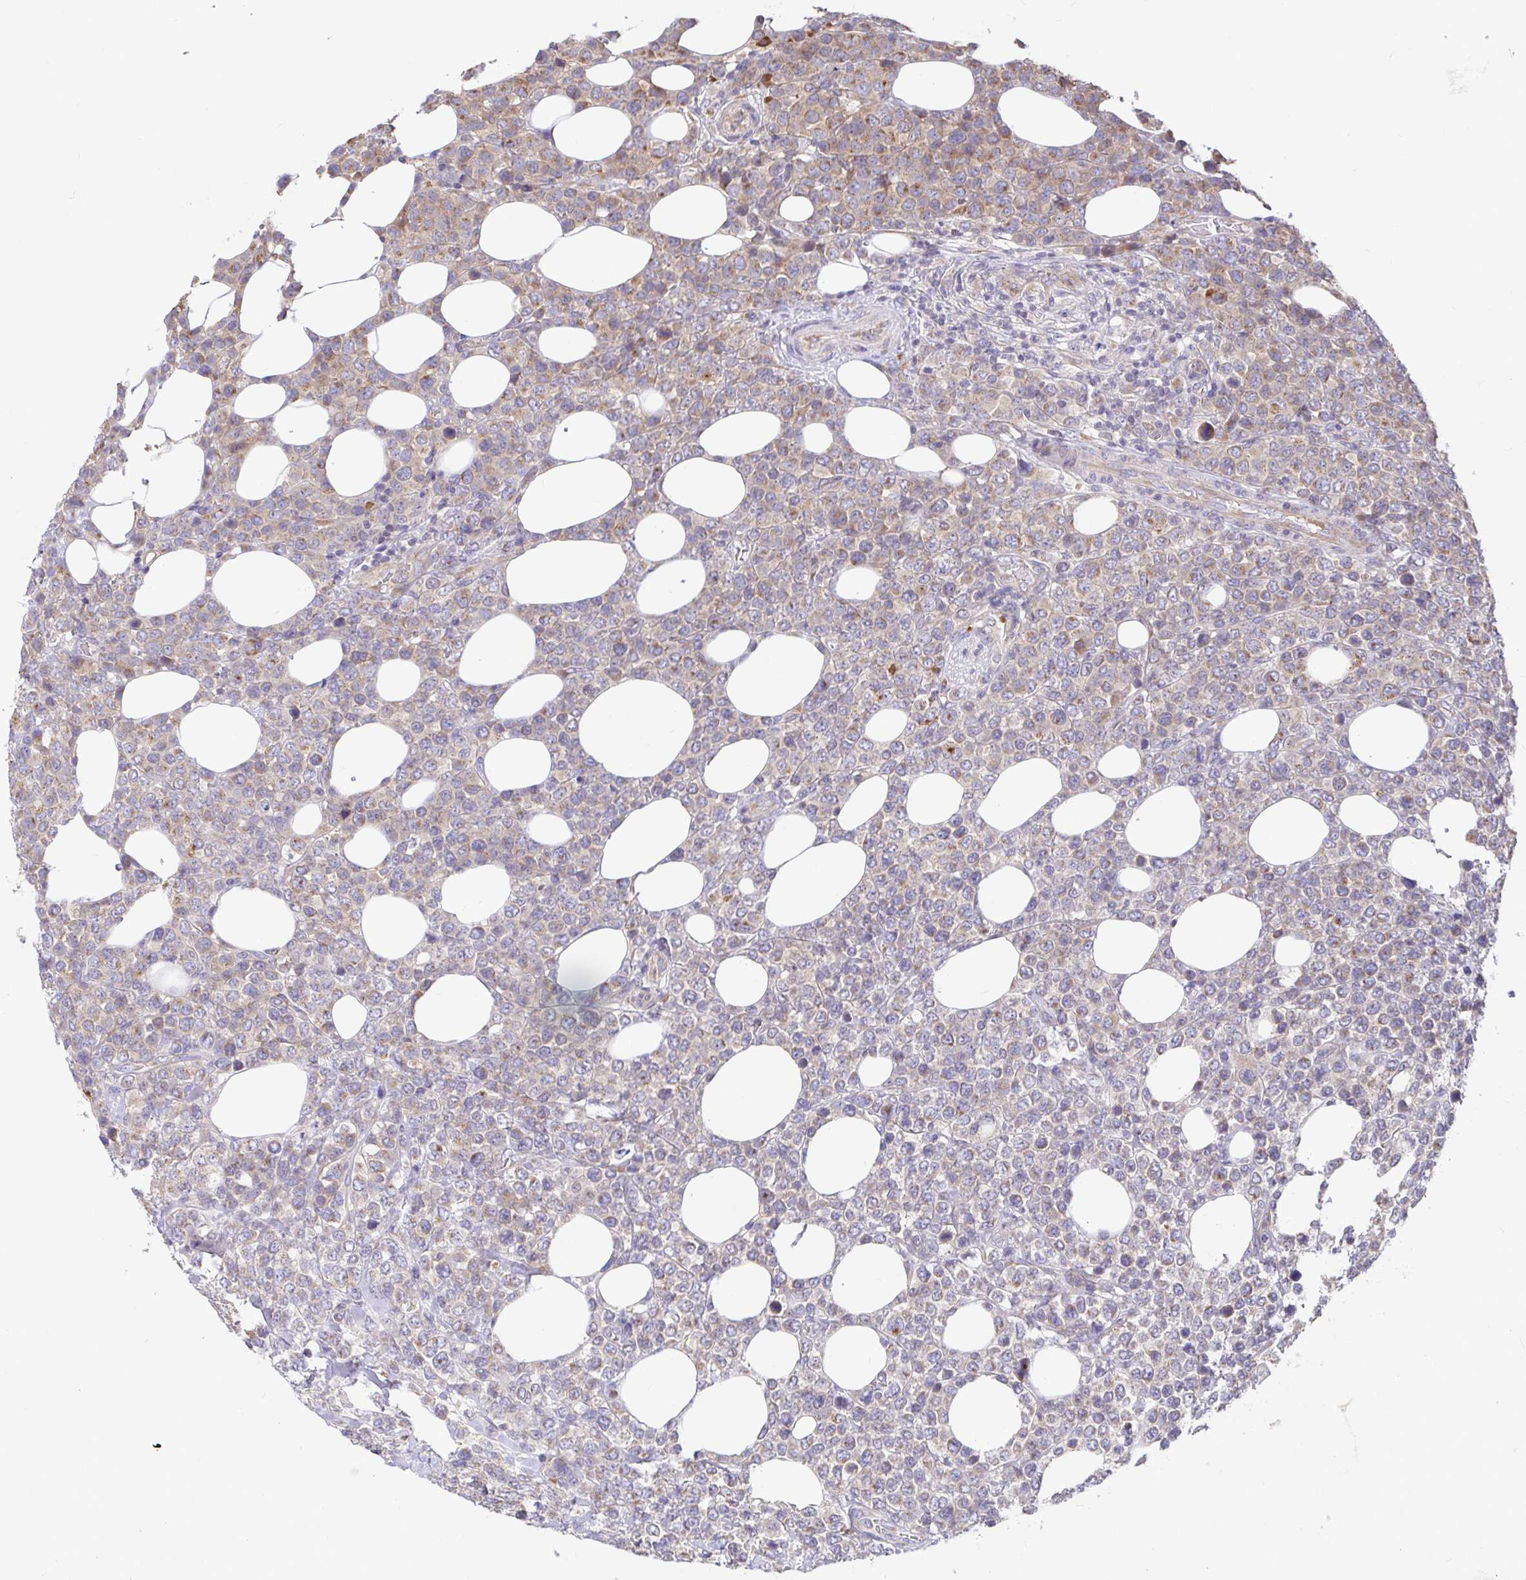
{"staining": {"intensity": "weak", "quantity": "<25%", "location": "cytoplasmic/membranous"}, "tissue": "lymphoma", "cell_type": "Tumor cells", "image_type": "cancer", "snomed": [{"axis": "morphology", "description": "Malignant lymphoma, non-Hodgkin's type, High grade"}, {"axis": "topography", "description": "Soft tissue"}], "caption": "There is no significant positivity in tumor cells of lymphoma.", "gene": "ELP1", "patient": {"sex": "female", "age": 56}}